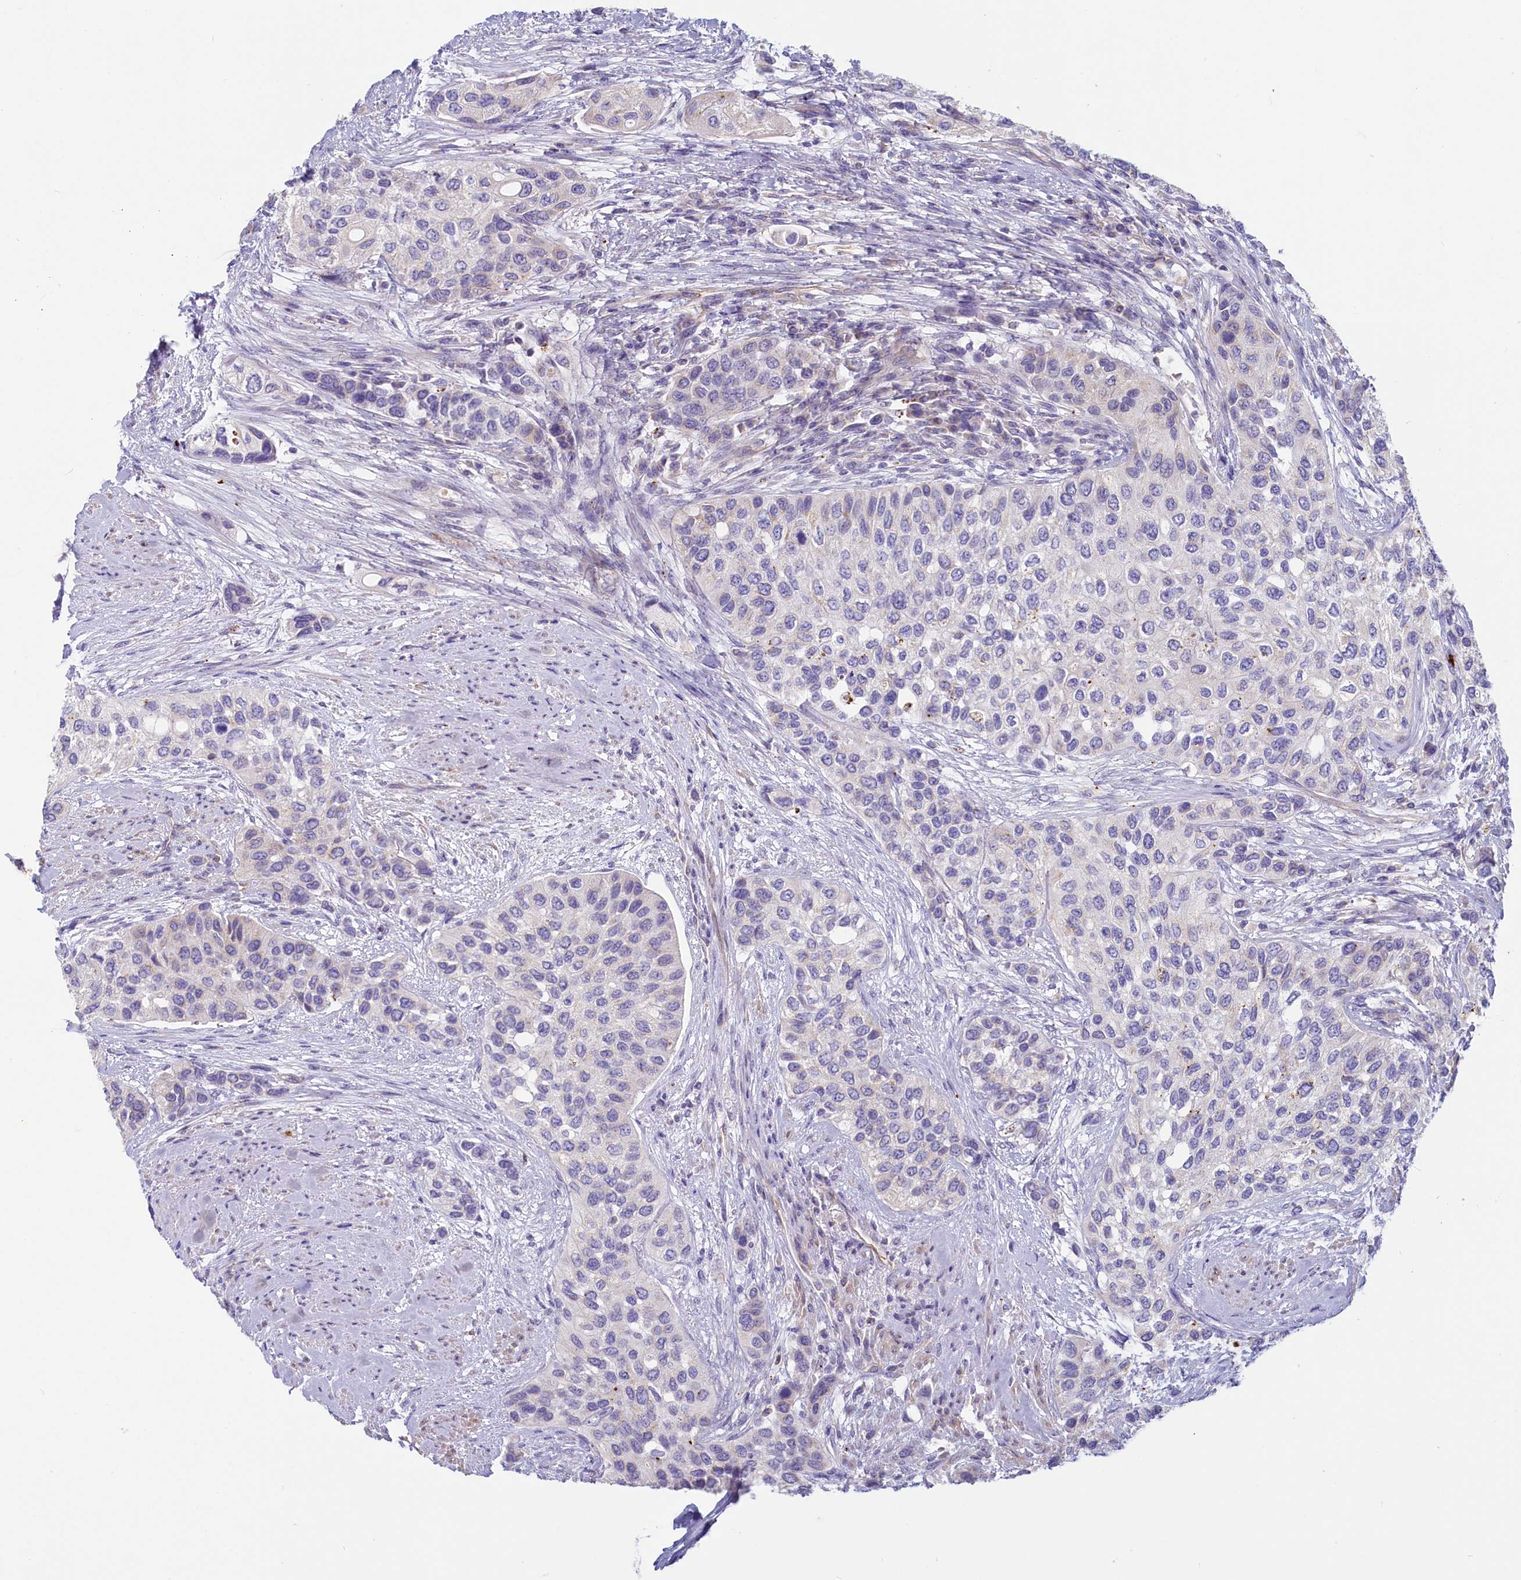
{"staining": {"intensity": "negative", "quantity": "none", "location": "none"}, "tissue": "urothelial cancer", "cell_type": "Tumor cells", "image_type": "cancer", "snomed": [{"axis": "morphology", "description": "Normal tissue, NOS"}, {"axis": "morphology", "description": "Urothelial carcinoma, High grade"}, {"axis": "topography", "description": "Vascular tissue"}, {"axis": "topography", "description": "Urinary bladder"}], "caption": "Tumor cells are negative for protein expression in human urothelial carcinoma (high-grade).", "gene": "LMOD3", "patient": {"sex": "female", "age": 56}}